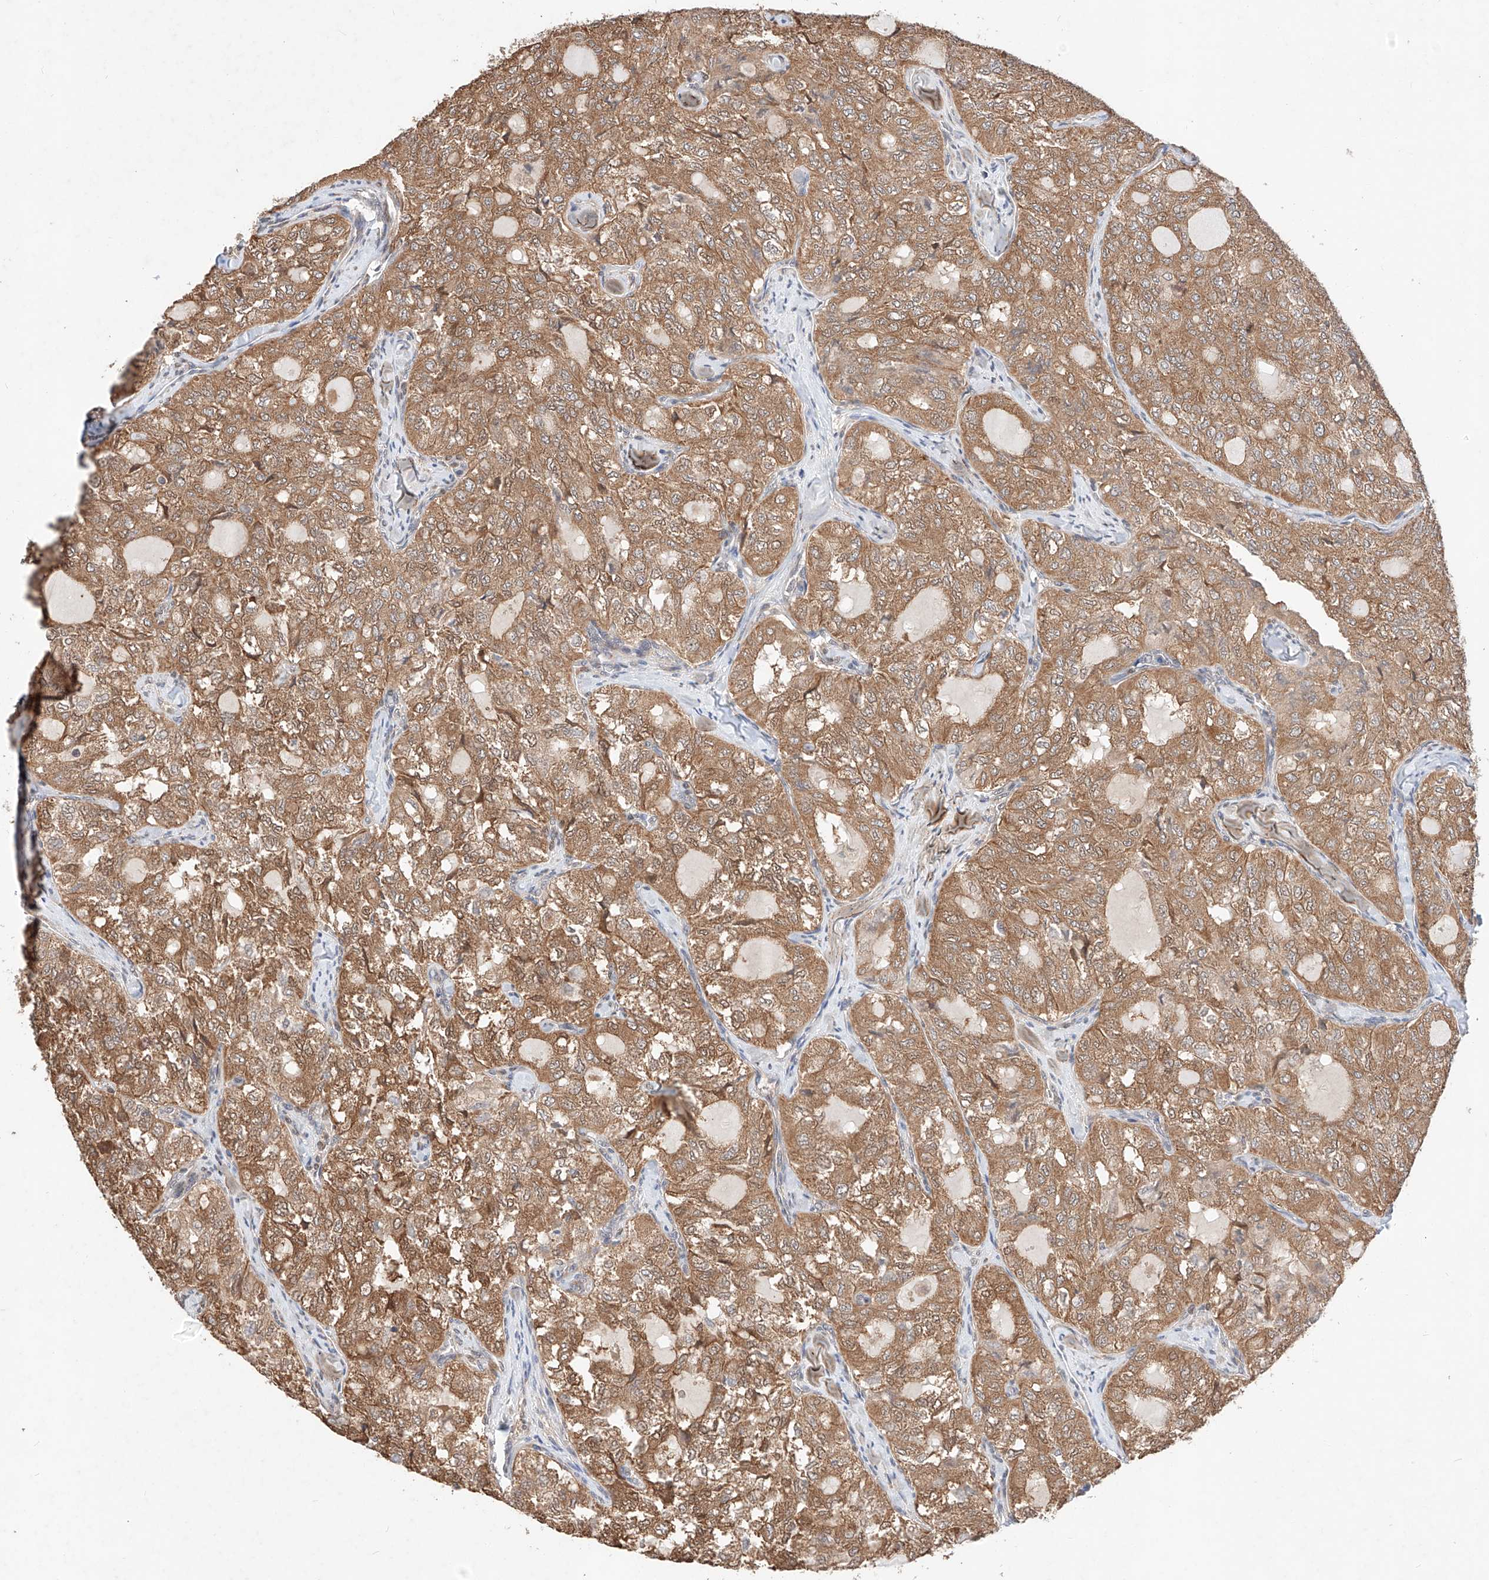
{"staining": {"intensity": "moderate", "quantity": ">75%", "location": "cytoplasmic/membranous"}, "tissue": "thyroid cancer", "cell_type": "Tumor cells", "image_type": "cancer", "snomed": [{"axis": "morphology", "description": "Follicular adenoma carcinoma, NOS"}, {"axis": "topography", "description": "Thyroid gland"}], "caption": "Brown immunohistochemical staining in human follicular adenoma carcinoma (thyroid) reveals moderate cytoplasmic/membranous positivity in approximately >75% of tumor cells.", "gene": "ZSCAN4", "patient": {"sex": "male", "age": 75}}